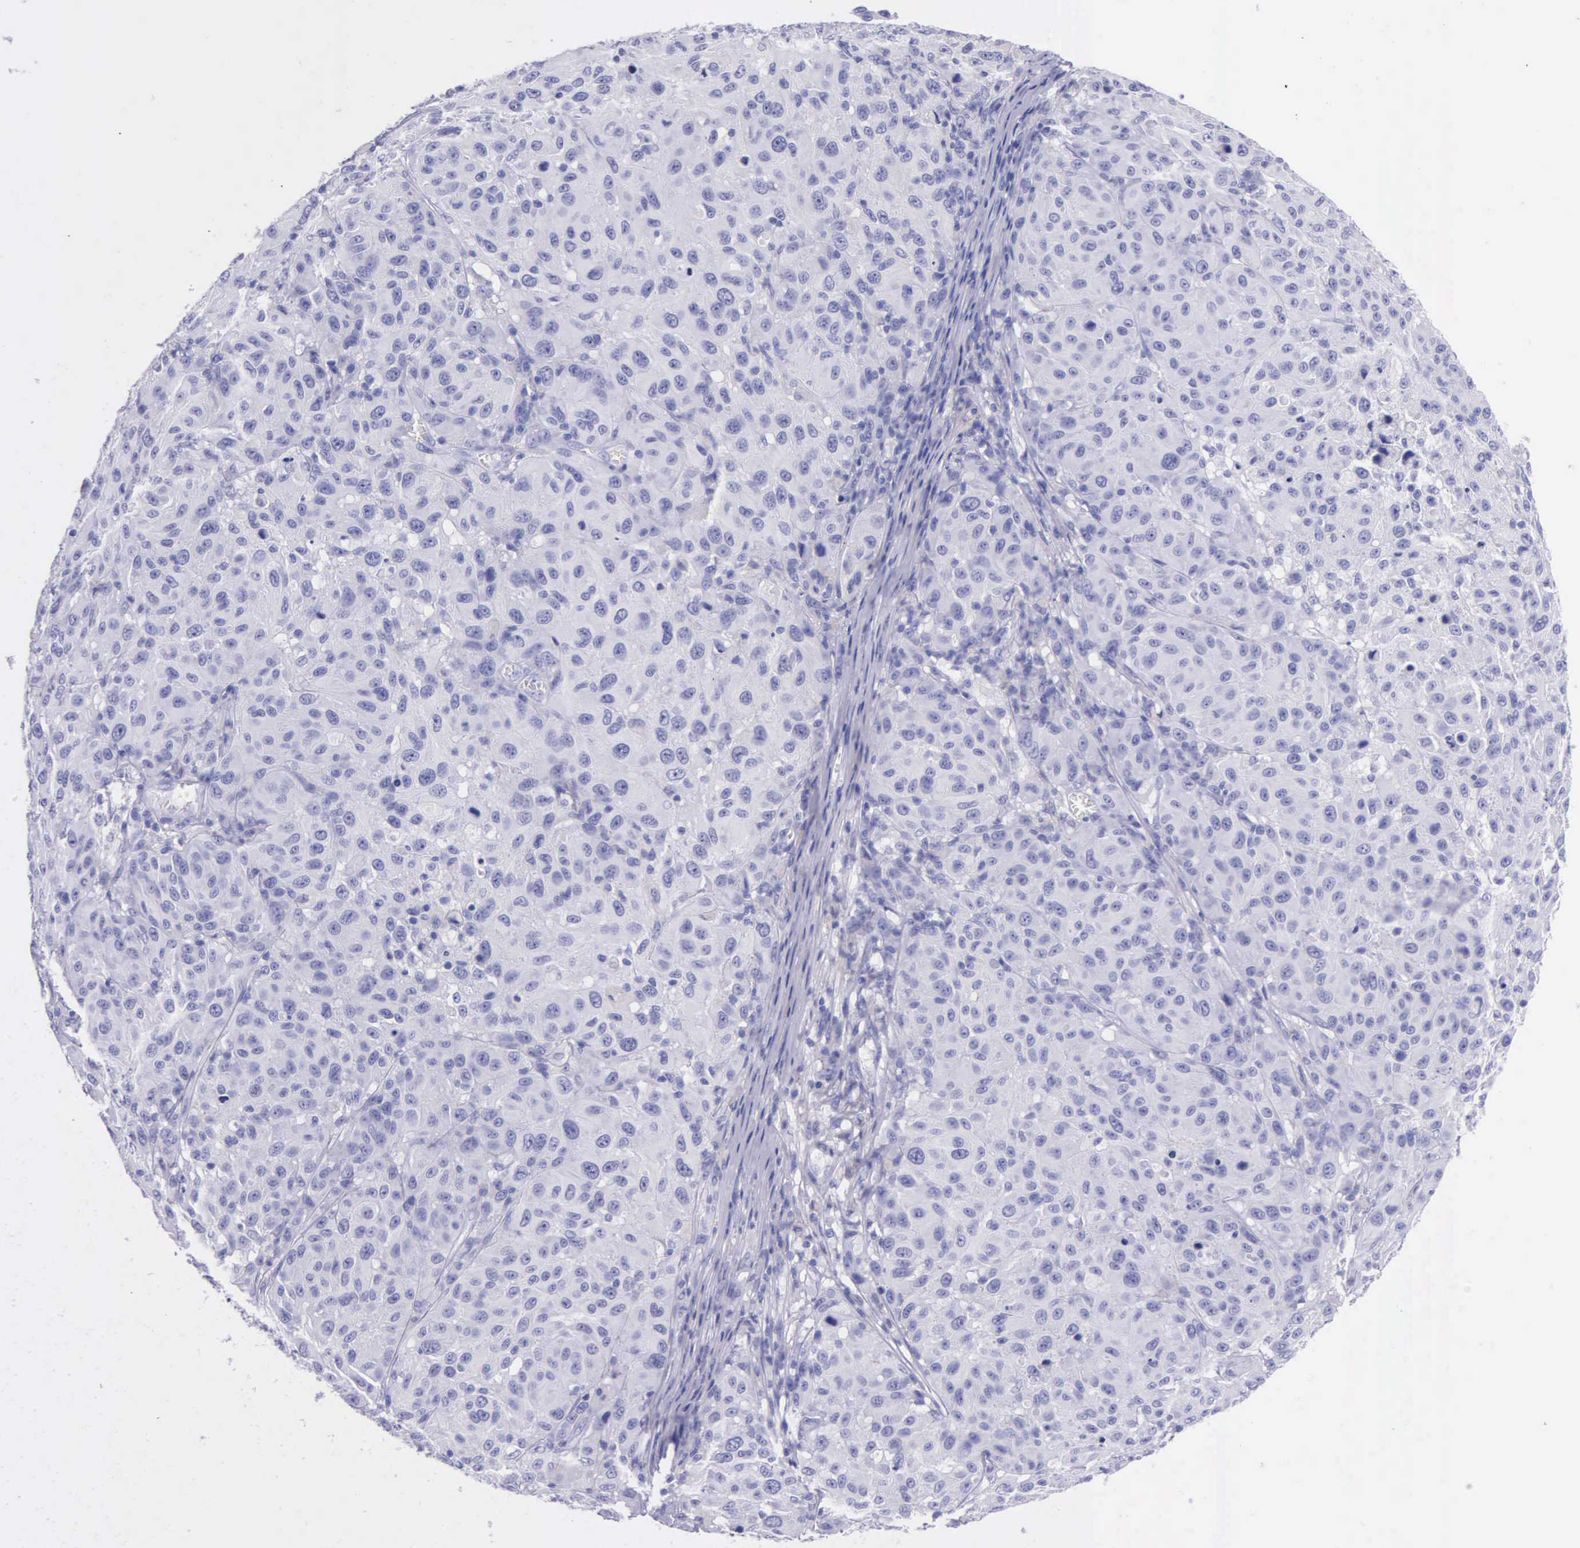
{"staining": {"intensity": "negative", "quantity": "none", "location": "none"}, "tissue": "melanoma", "cell_type": "Tumor cells", "image_type": "cancer", "snomed": [{"axis": "morphology", "description": "Malignant melanoma, NOS"}, {"axis": "topography", "description": "Skin"}], "caption": "This micrograph is of malignant melanoma stained with IHC to label a protein in brown with the nuclei are counter-stained blue. There is no staining in tumor cells.", "gene": "KLK3", "patient": {"sex": "female", "age": 77}}